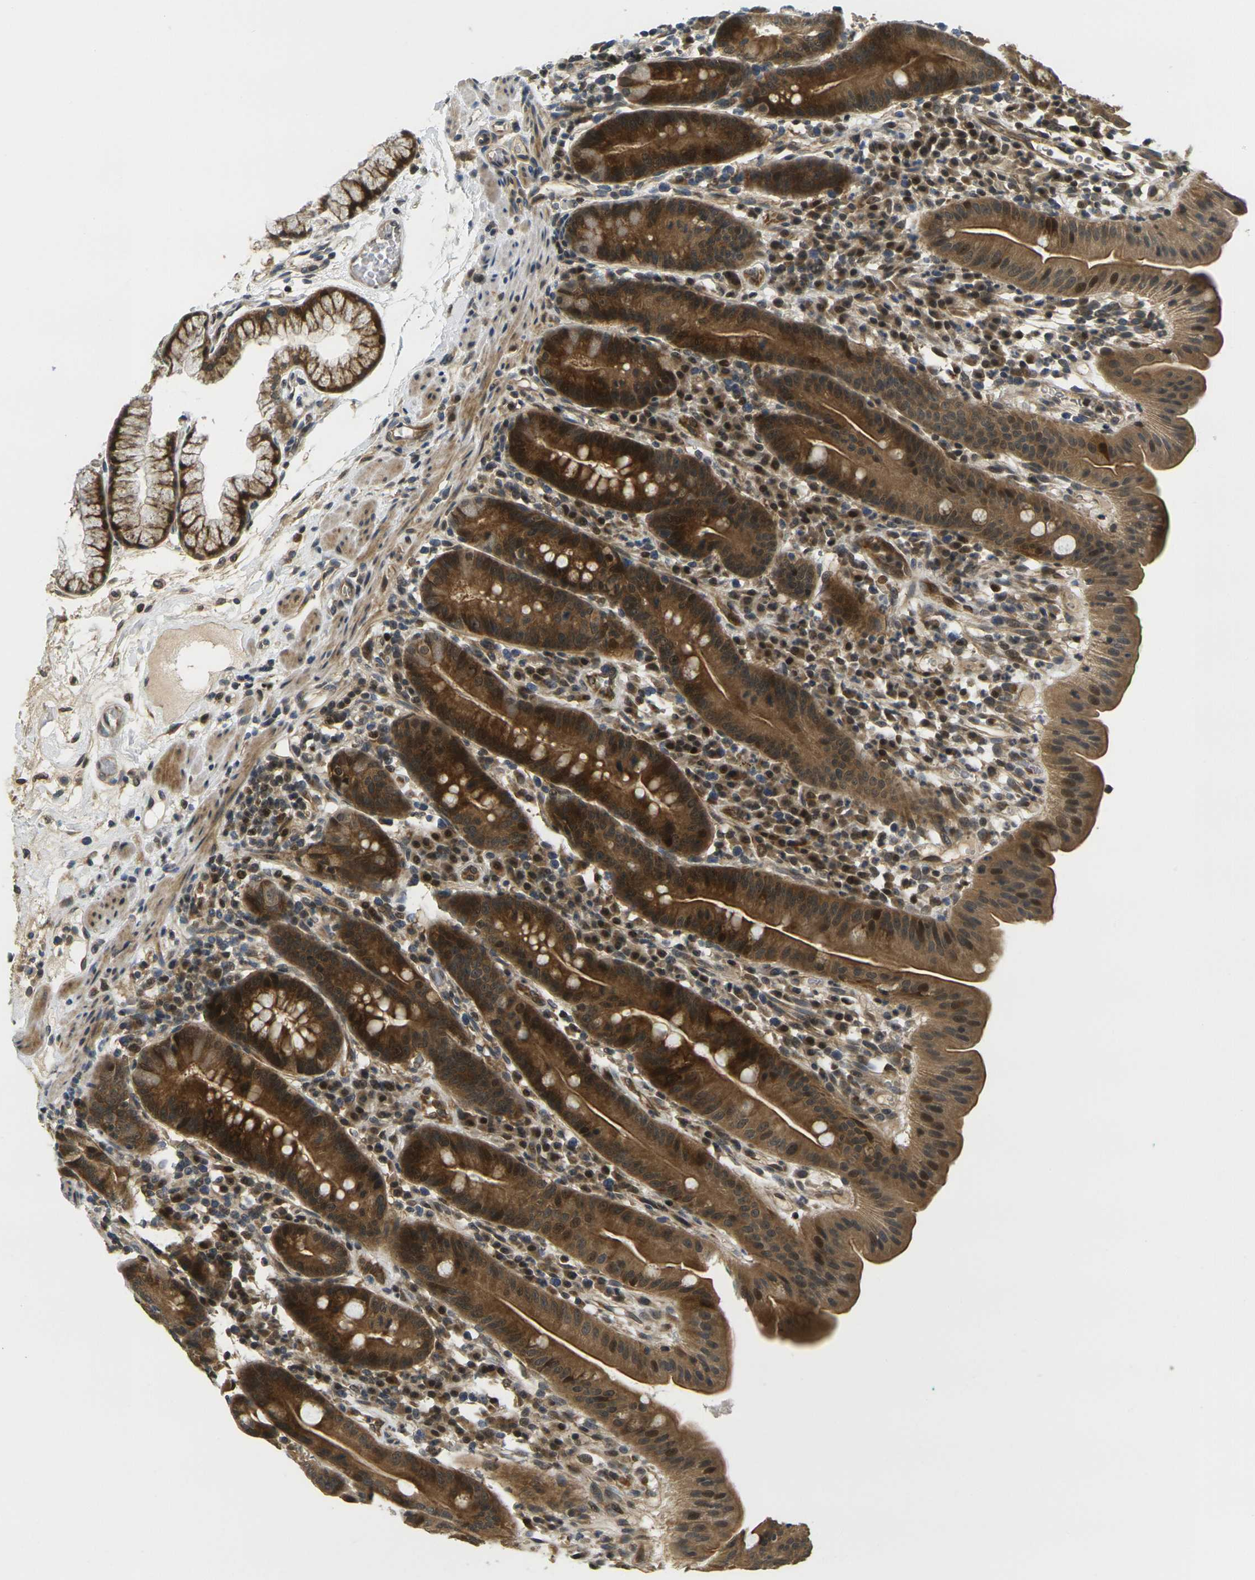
{"staining": {"intensity": "strong", "quantity": ">75%", "location": "cytoplasmic/membranous,nuclear"}, "tissue": "duodenum", "cell_type": "Glandular cells", "image_type": "normal", "snomed": [{"axis": "morphology", "description": "Normal tissue, NOS"}, {"axis": "topography", "description": "Duodenum"}], "caption": "Brown immunohistochemical staining in benign duodenum exhibits strong cytoplasmic/membranous,nuclear staining in about >75% of glandular cells.", "gene": "KLHL8", "patient": {"sex": "male", "age": 50}}